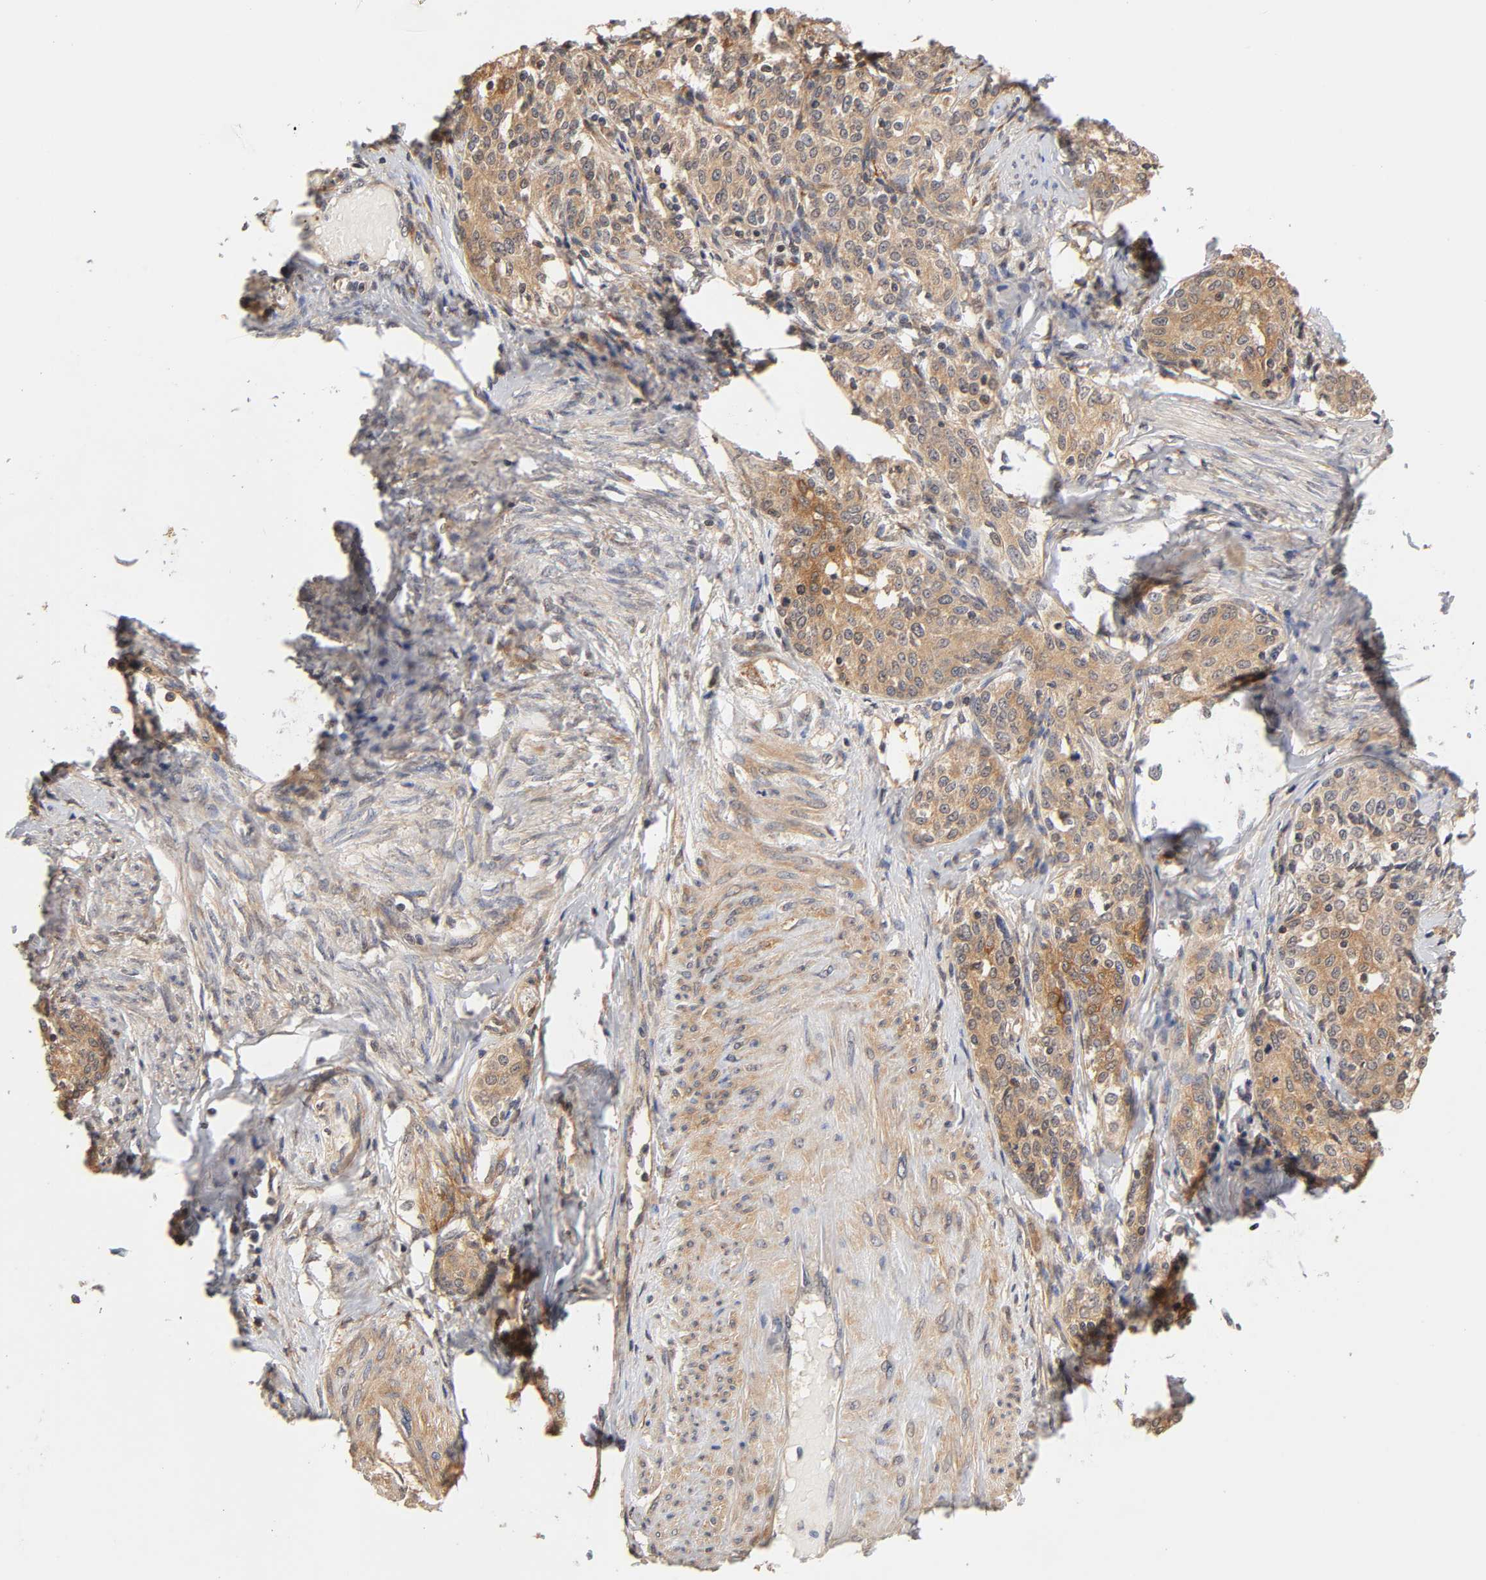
{"staining": {"intensity": "moderate", "quantity": ">75%", "location": "cytoplasmic/membranous"}, "tissue": "cervical cancer", "cell_type": "Tumor cells", "image_type": "cancer", "snomed": [{"axis": "morphology", "description": "Squamous cell carcinoma, NOS"}, {"axis": "morphology", "description": "Adenocarcinoma, NOS"}, {"axis": "topography", "description": "Cervix"}], "caption": "Adenocarcinoma (cervical) stained for a protein reveals moderate cytoplasmic/membranous positivity in tumor cells. (Stains: DAB in brown, nuclei in blue, Microscopy: brightfield microscopy at high magnification).", "gene": "PDE5A", "patient": {"sex": "female", "age": 52}}